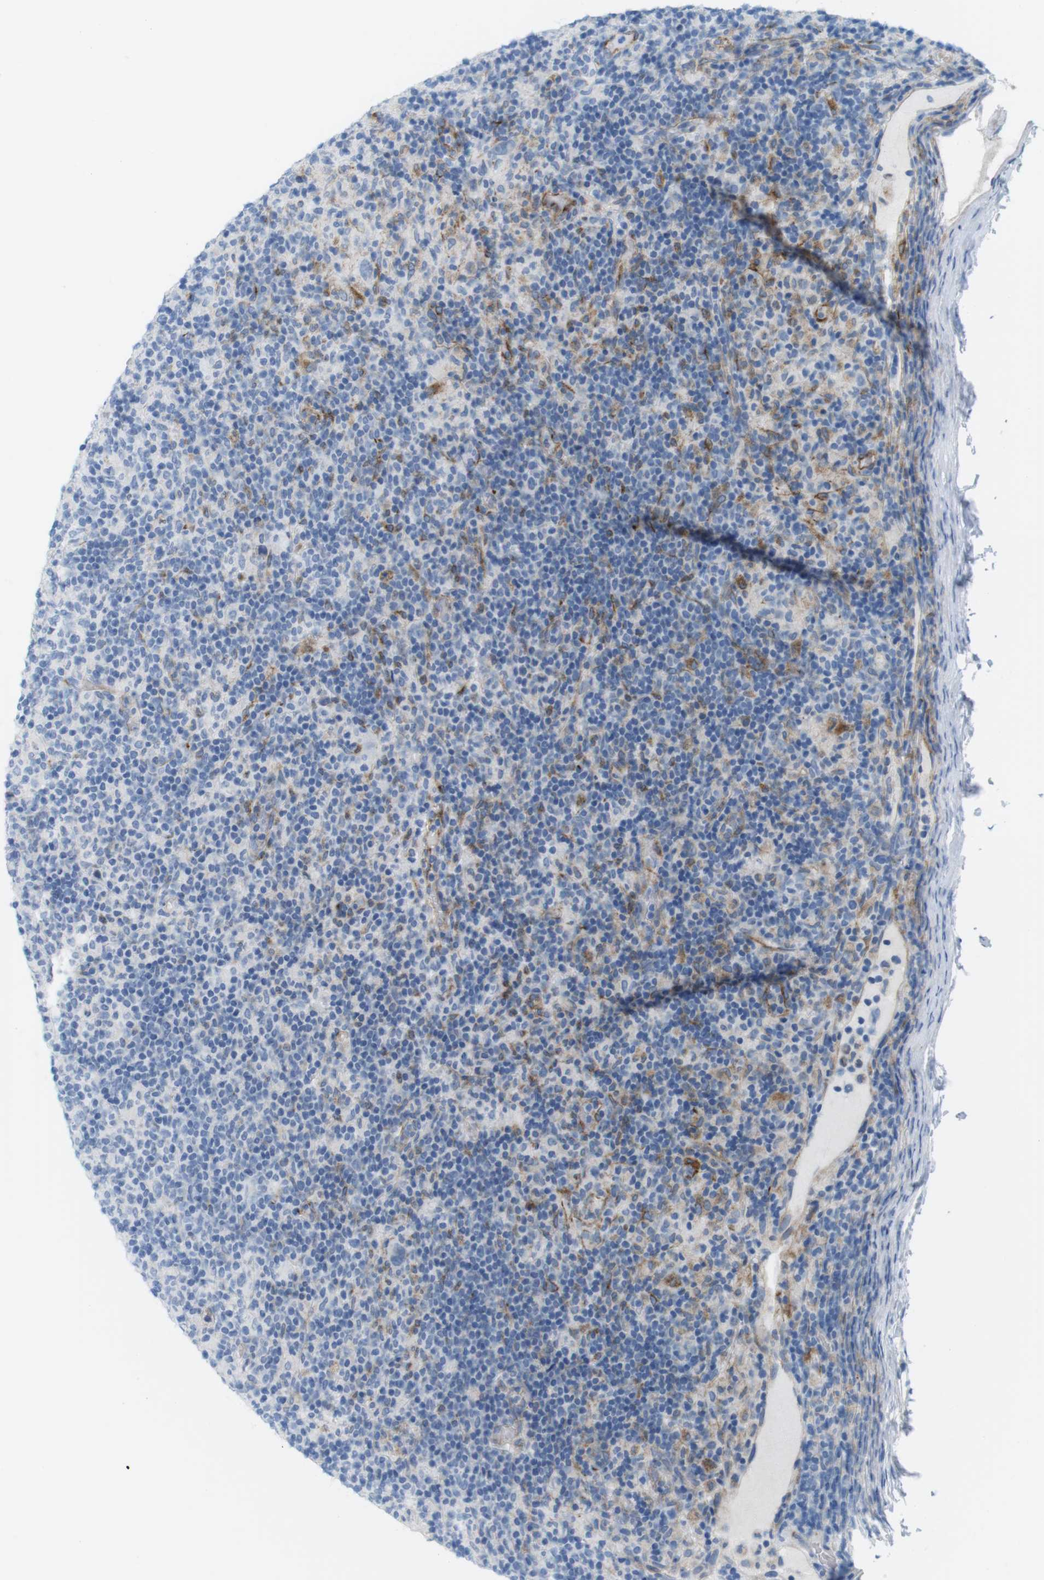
{"staining": {"intensity": "negative", "quantity": "none", "location": "none"}, "tissue": "lymphoma", "cell_type": "Tumor cells", "image_type": "cancer", "snomed": [{"axis": "morphology", "description": "Hodgkin's disease, NOS"}, {"axis": "topography", "description": "Lymph node"}], "caption": "High magnification brightfield microscopy of lymphoma stained with DAB (brown) and counterstained with hematoxylin (blue): tumor cells show no significant positivity. Brightfield microscopy of IHC stained with DAB (3,3'-diaminobenzidine) (brown) and hematoxylin (blue), captured at high magnification.", "gene": "MYH9", "patient": {"sex": "male", "age": 70}}